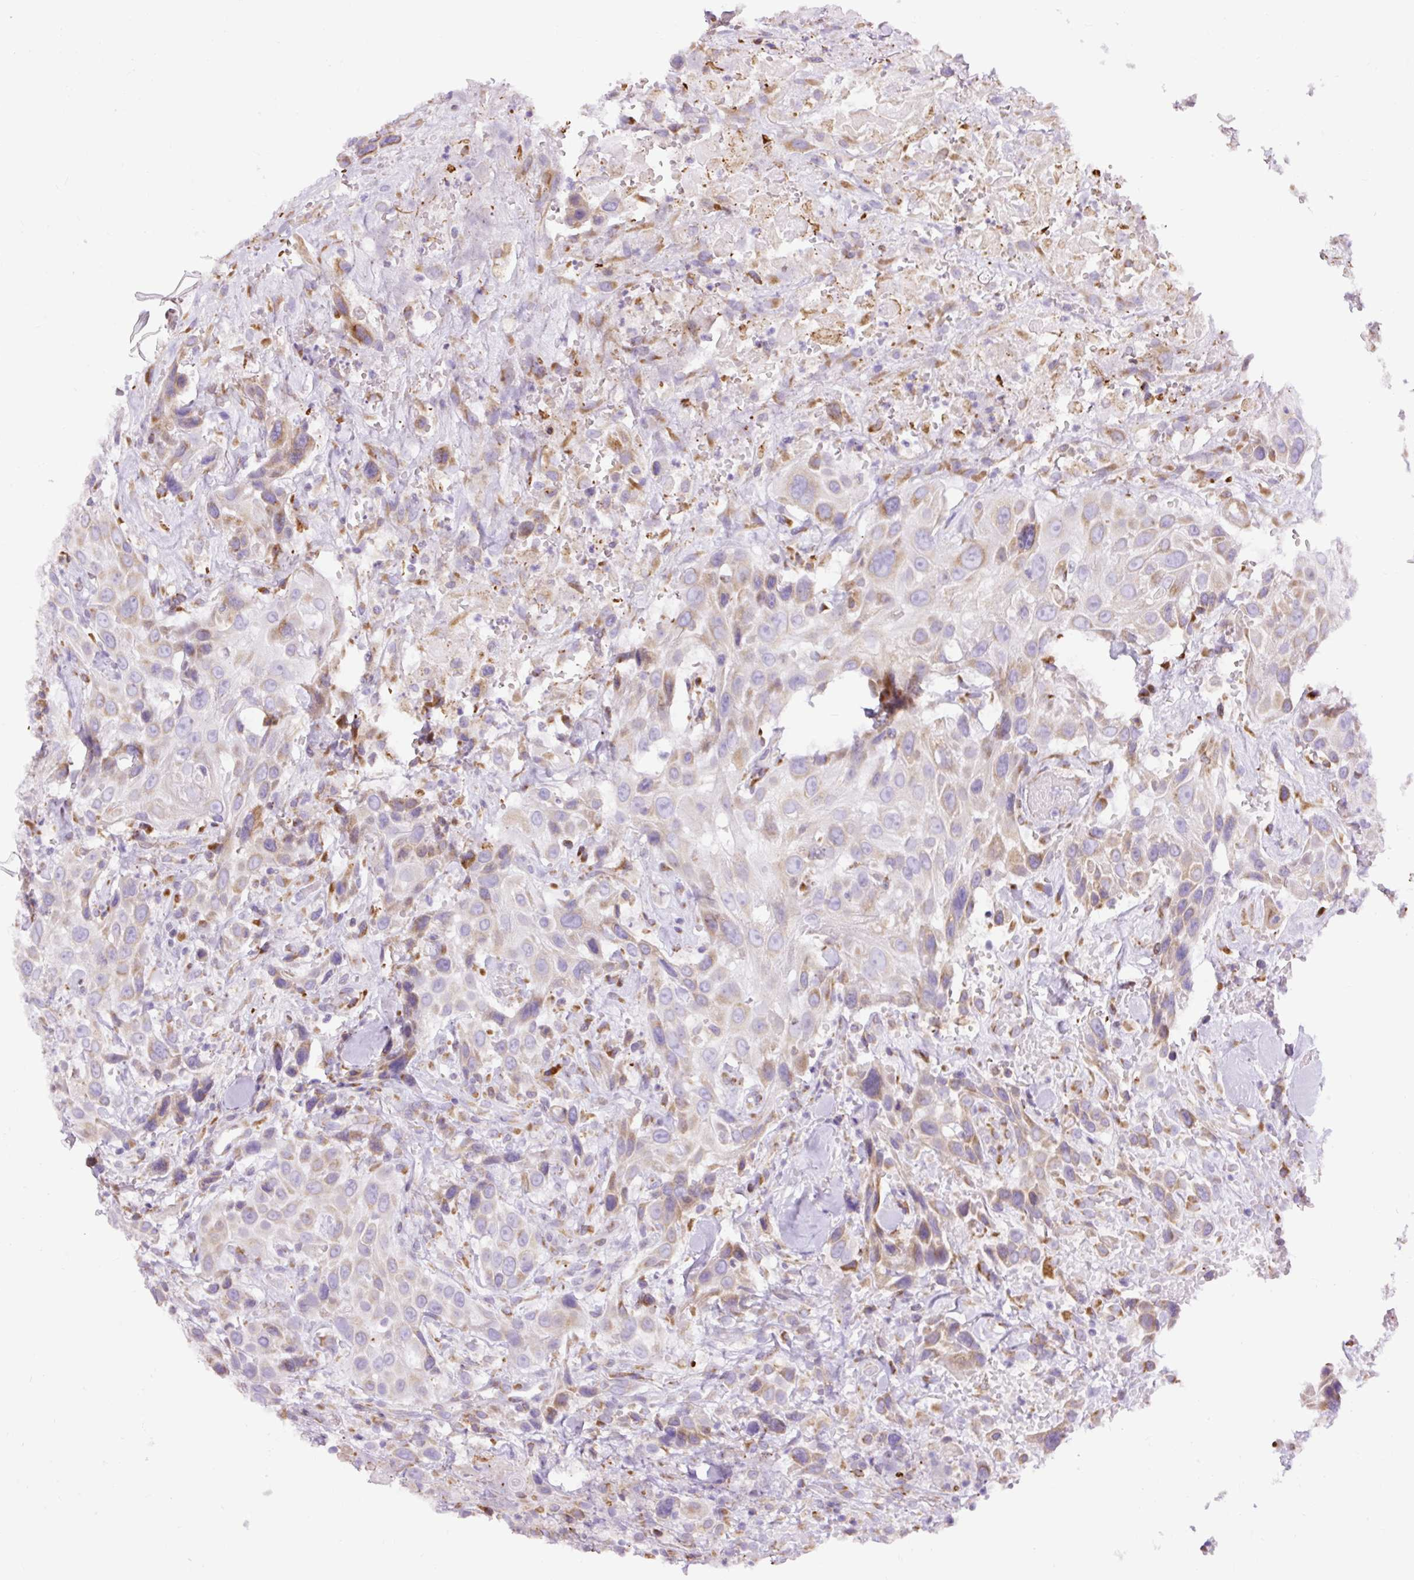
{"staining": {"intensity": "moderate", "quantity": "25%-75%", "location": "cytoplasmic/membranous"}, "tissue": "head and neck cancer", "cell_type": "Tumor cells", "image_type": "cancer", "snomed": [{"axis": "morphology", "description": "Squamous cell carcinoma, NOS"}, {"axis": "topography", "description": "Head-Neck"}], "caption": "A micrograph of squamous cell carcinoma (head and neck) stained for a protein shows moderate cytoplasmic/membranous brown staining in tumor cells.", "gene": "DDOST", "patient": {"sex": "male", "age": 81}}